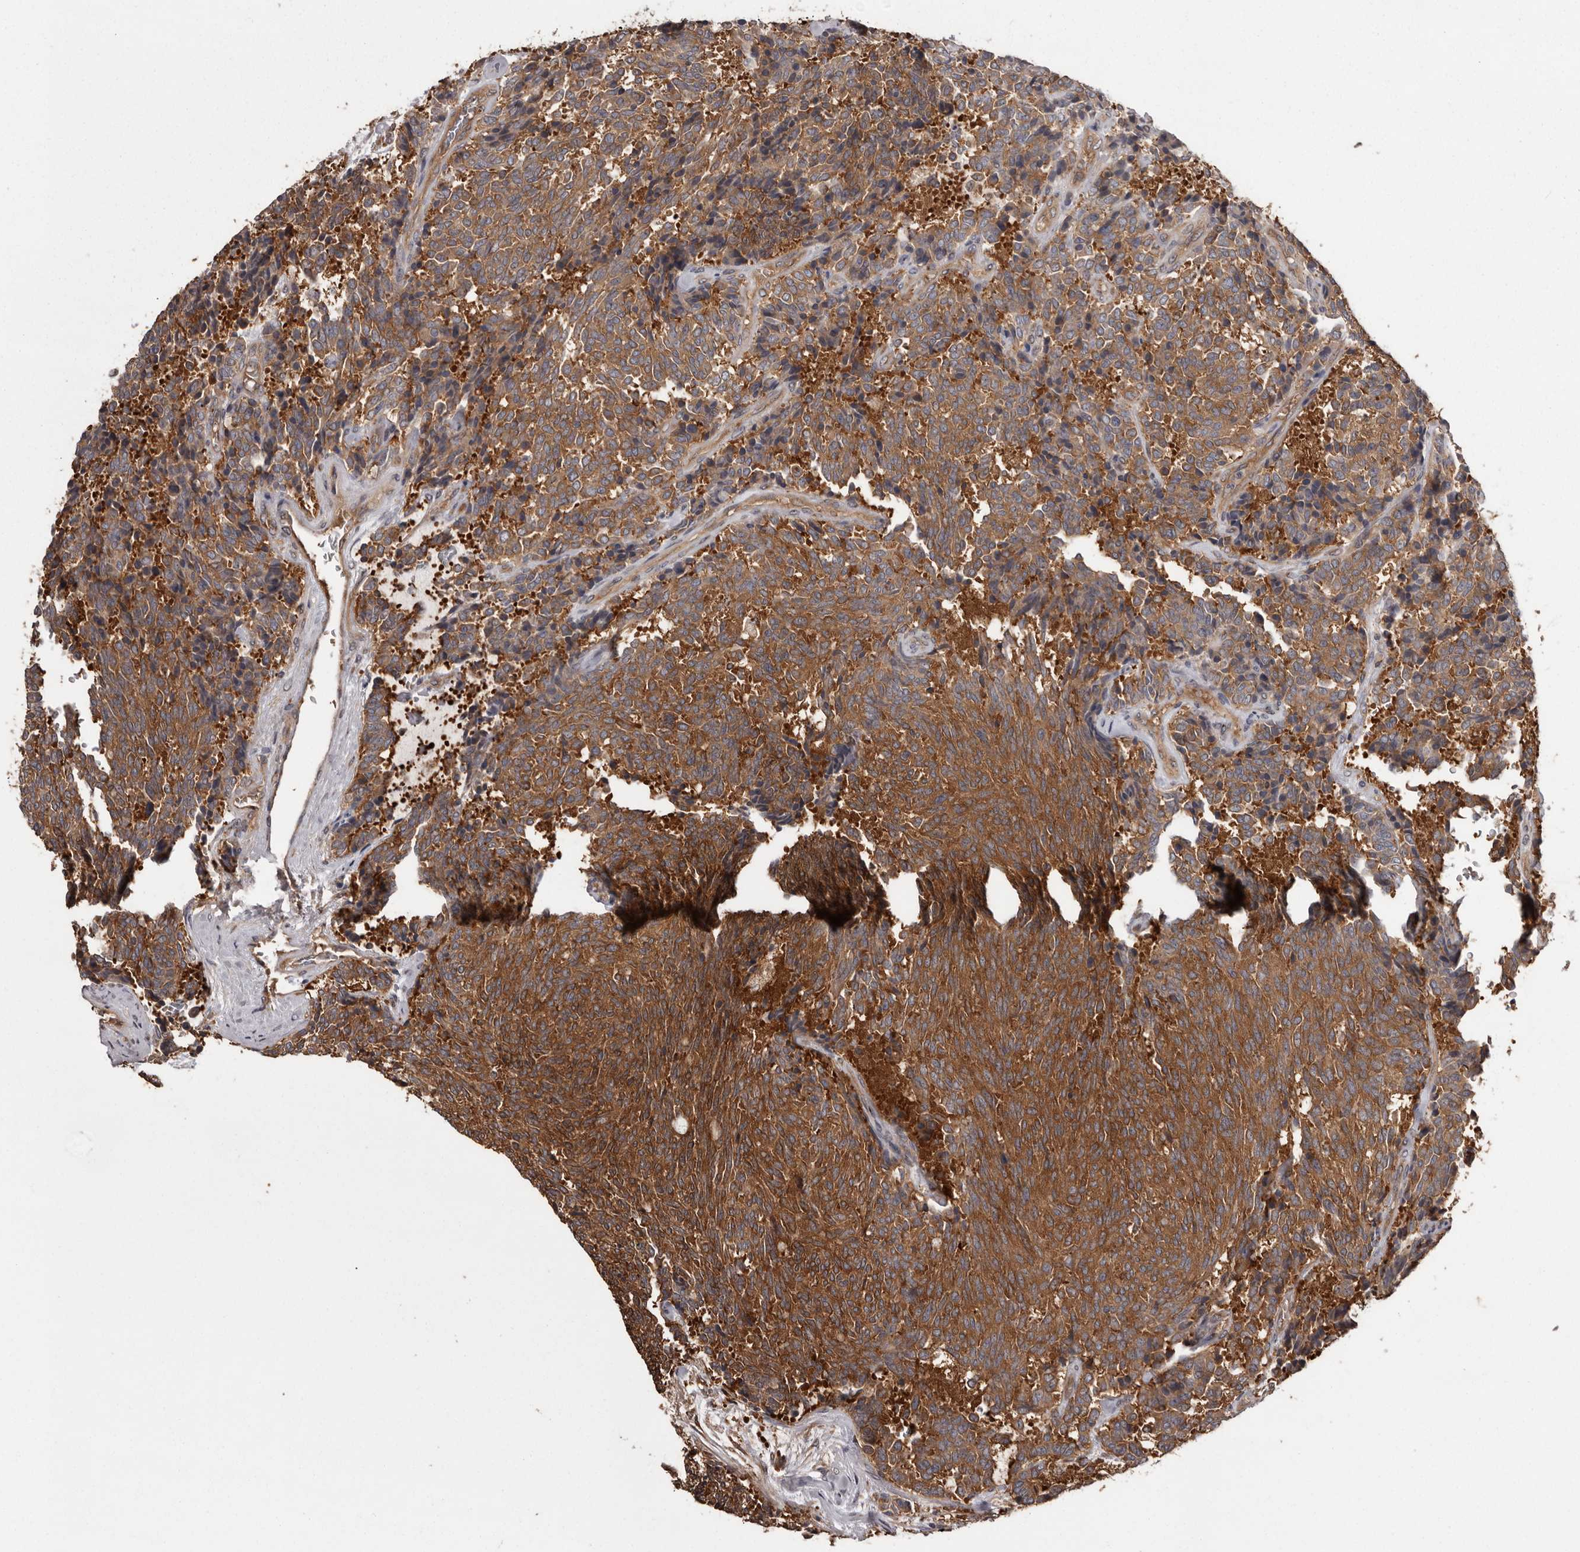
{"staining": {"intensity": "moderate", "quantity": ">75%", "location": "cytoplasmic/membranous"}, "tissue": "carcinoid", "cell_type": "Tumor cells", "image_type": "cancer", "snomed": [{"axis": "morphology", "description": "Carcinoid, malignant, NOS"}, {"axis": "topography", "description": "Pancreas"}], "caption": "Carcinoid stained with immunohistochemistry reveals moderate cytoplasmic/membranous positivity in about >75% of tumor cells.", "gene": "DARS1", "patient": {"sex": "female", "age": 54}}